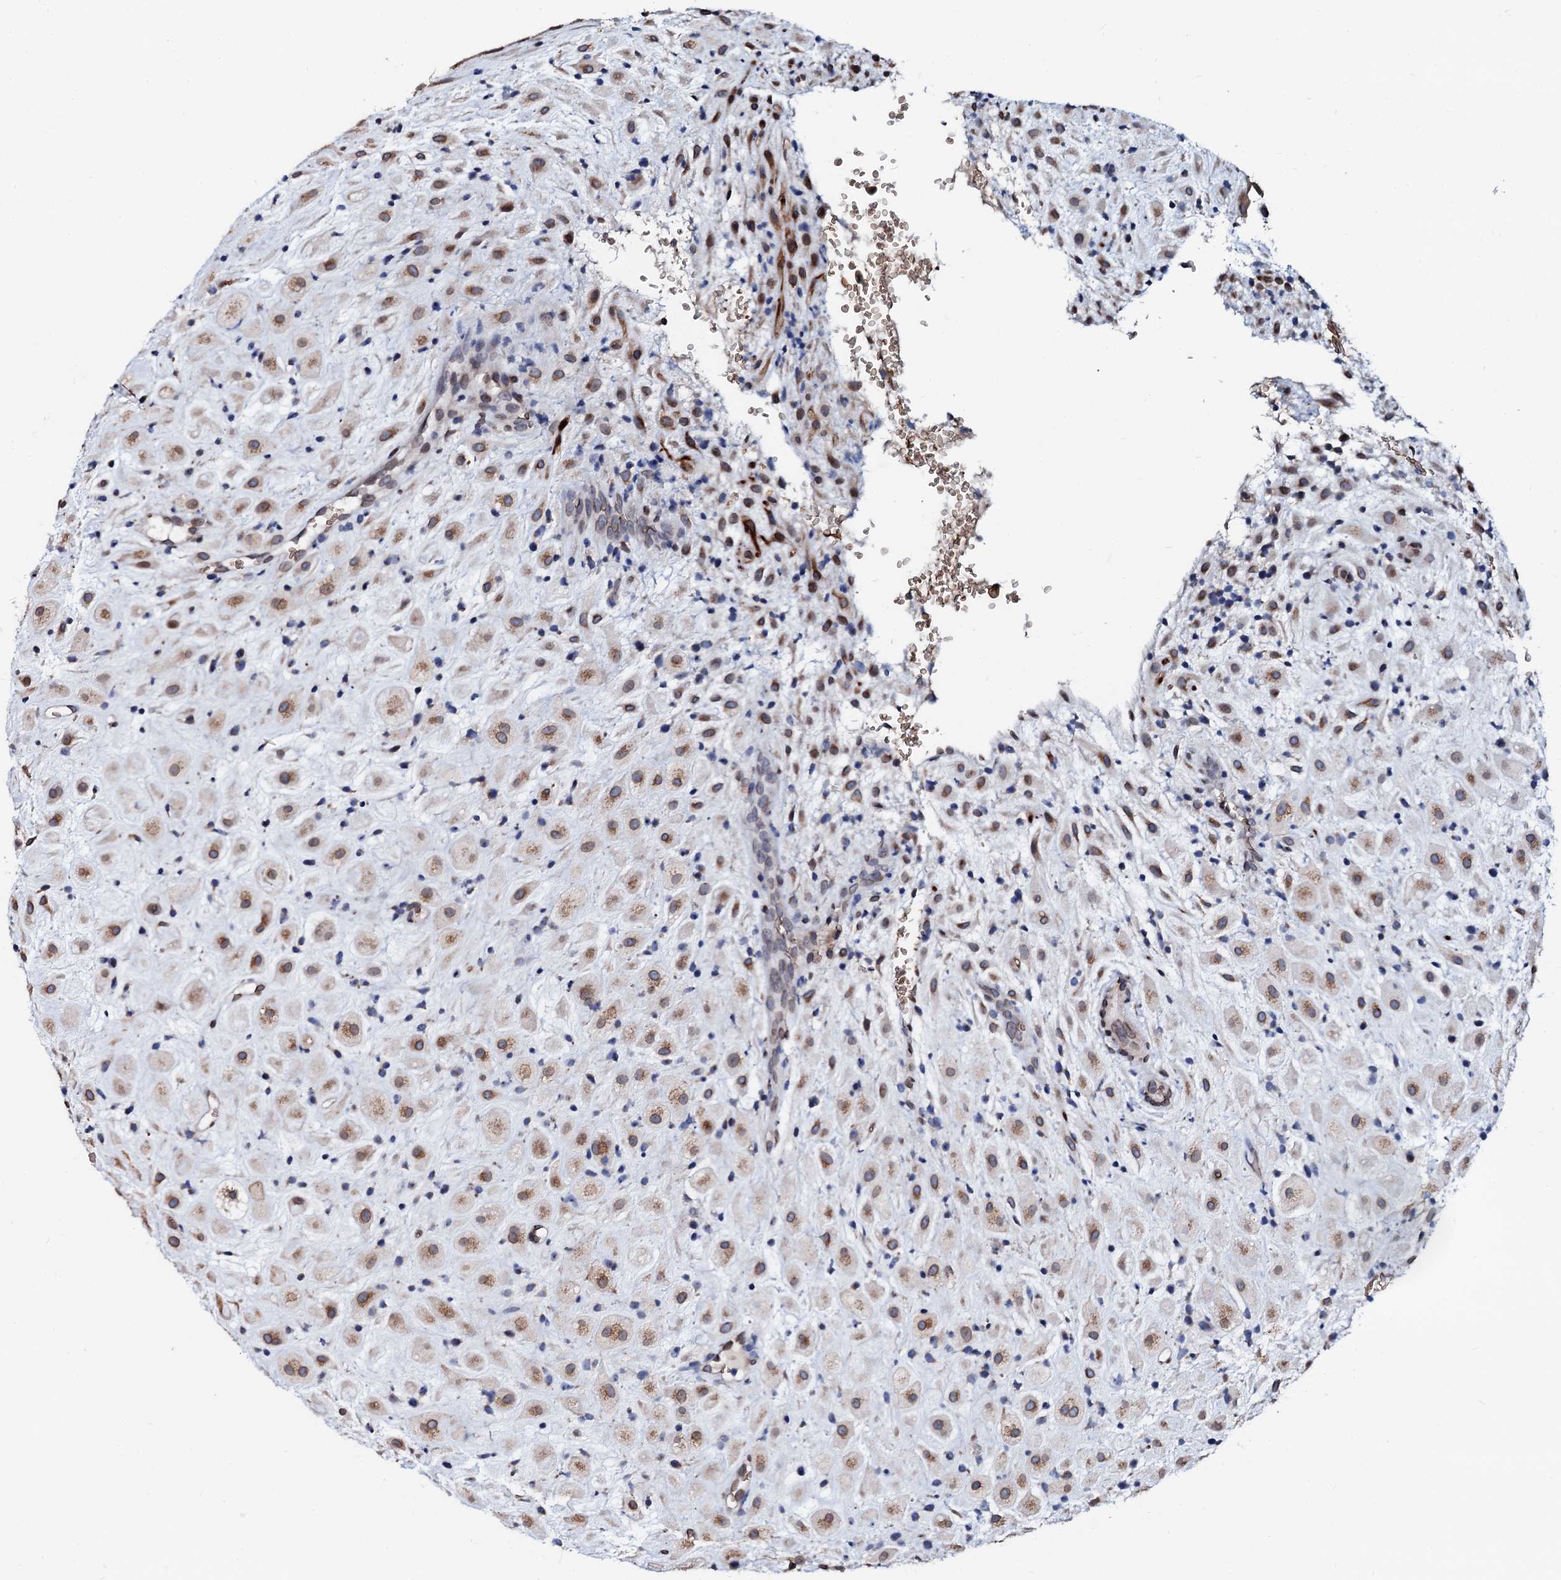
{"staining": {"intensity": "moderate", "quantity": ">75%", "location": "cytoplasmic/membranous,nuclear"}, "tissue": "placenta", "cell_type": "Decidual cells", "image_type": "normal", "snomed": [{"axis": "morphology", "description": "Normal tissue, NOS"}, {"axis": "topography", "description": "Placenta"}], "caption": "Brown immunohistochemical staining in benign placenta shows moderate cytoplasmic/membranous,nuclear positivity in about >75% of decidual cells. (brown staining indicates protein expression, while blue staining denotes nuclei).", "gene": "NRP2", "patient": {"sex": "female", "age": 35}}